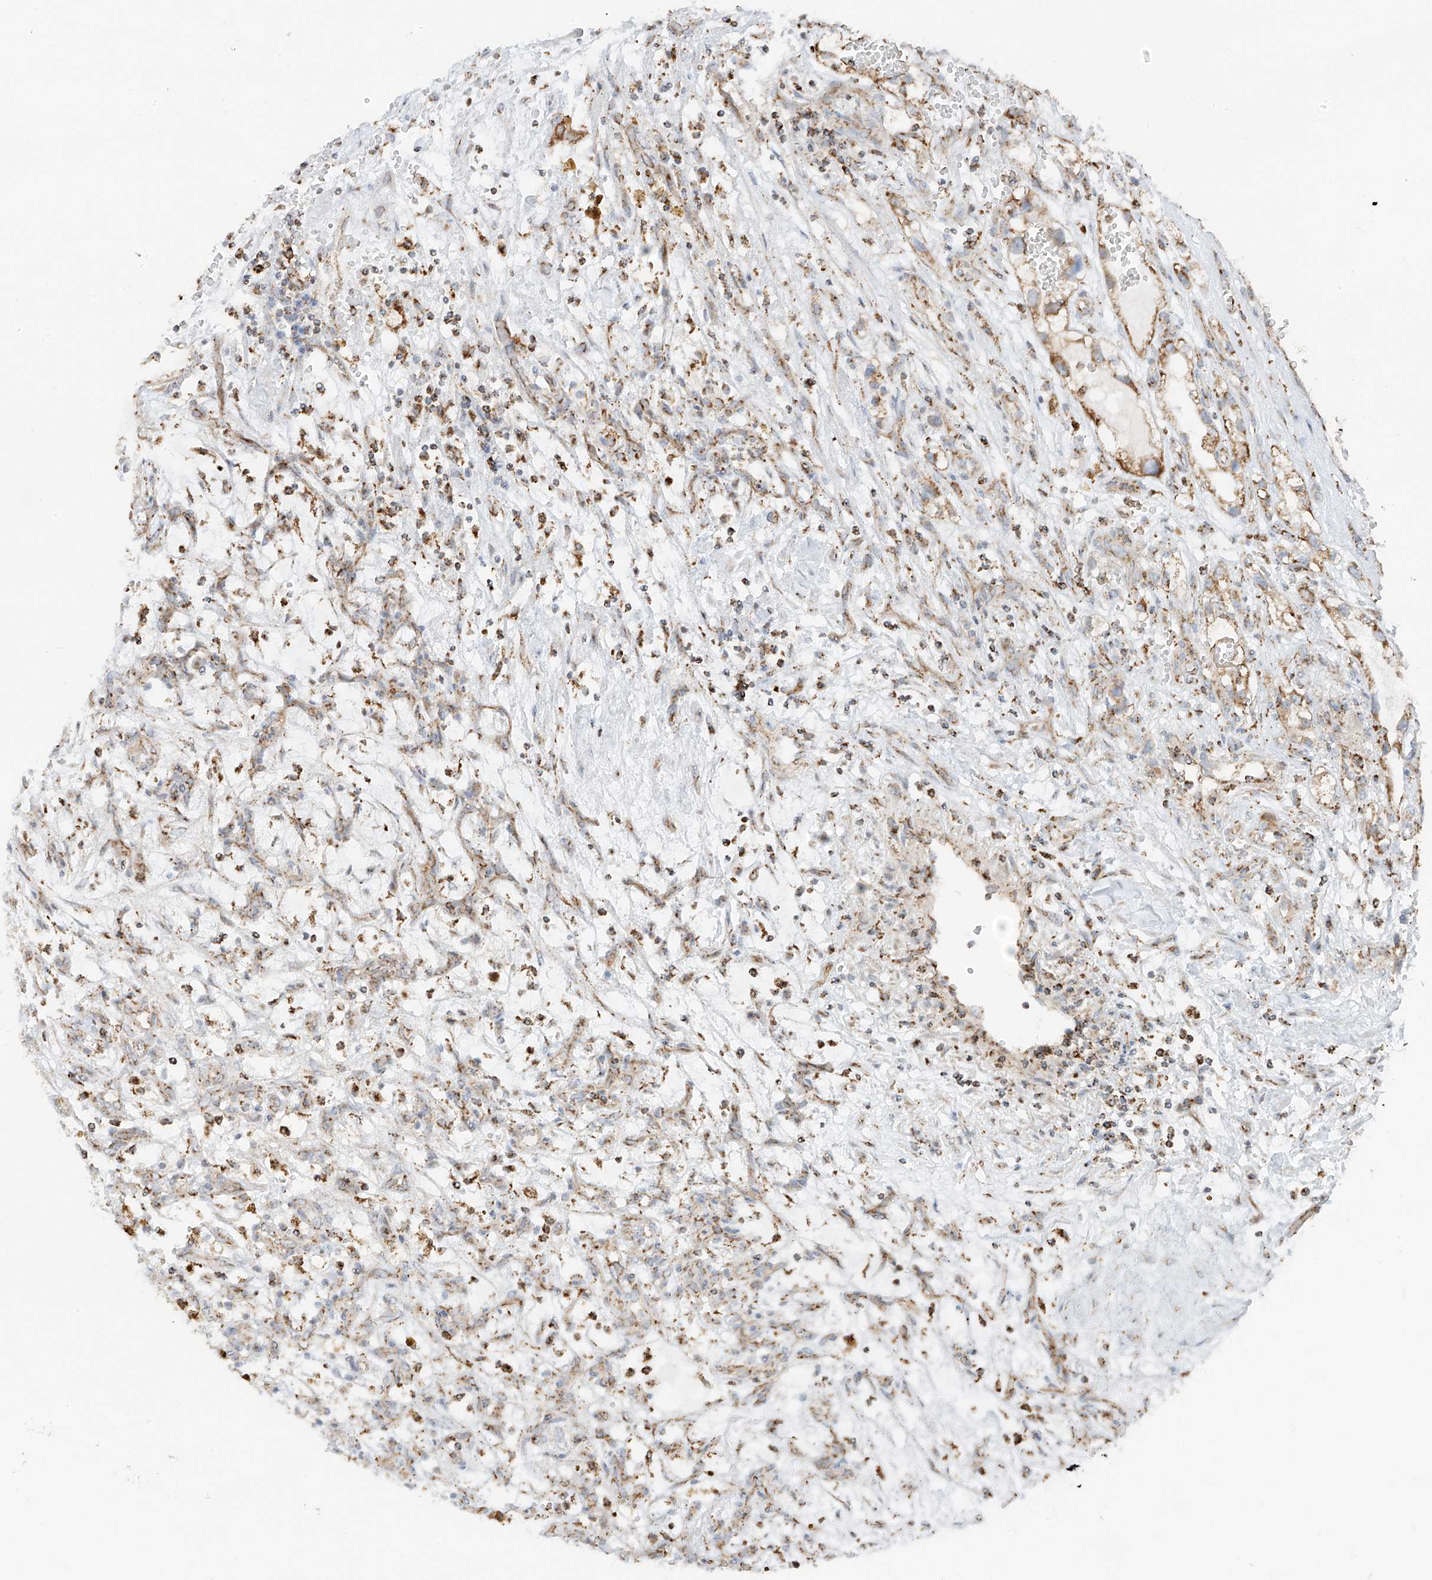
{"staining": {"intensity": "moderate", "quantity": "<25%", "location": "cytoplasmic/membranous"}, "tissue": "renal cancer", "cell_type": "Tumor cells", "image_type": "cancer", "snomed": [{"axis": "morphology", "description": "Adenocarcinoma, NOS"}, {"axis": "topography", "description": "Kidney"}], "caption": "Tumor cells display low levels of moderate cytoplasmic/membranous expression in about <25% of cells in human renal adenocarcinoma.", "gene": "ETHE1", "patient": {"sex": "female", "age": 57}}